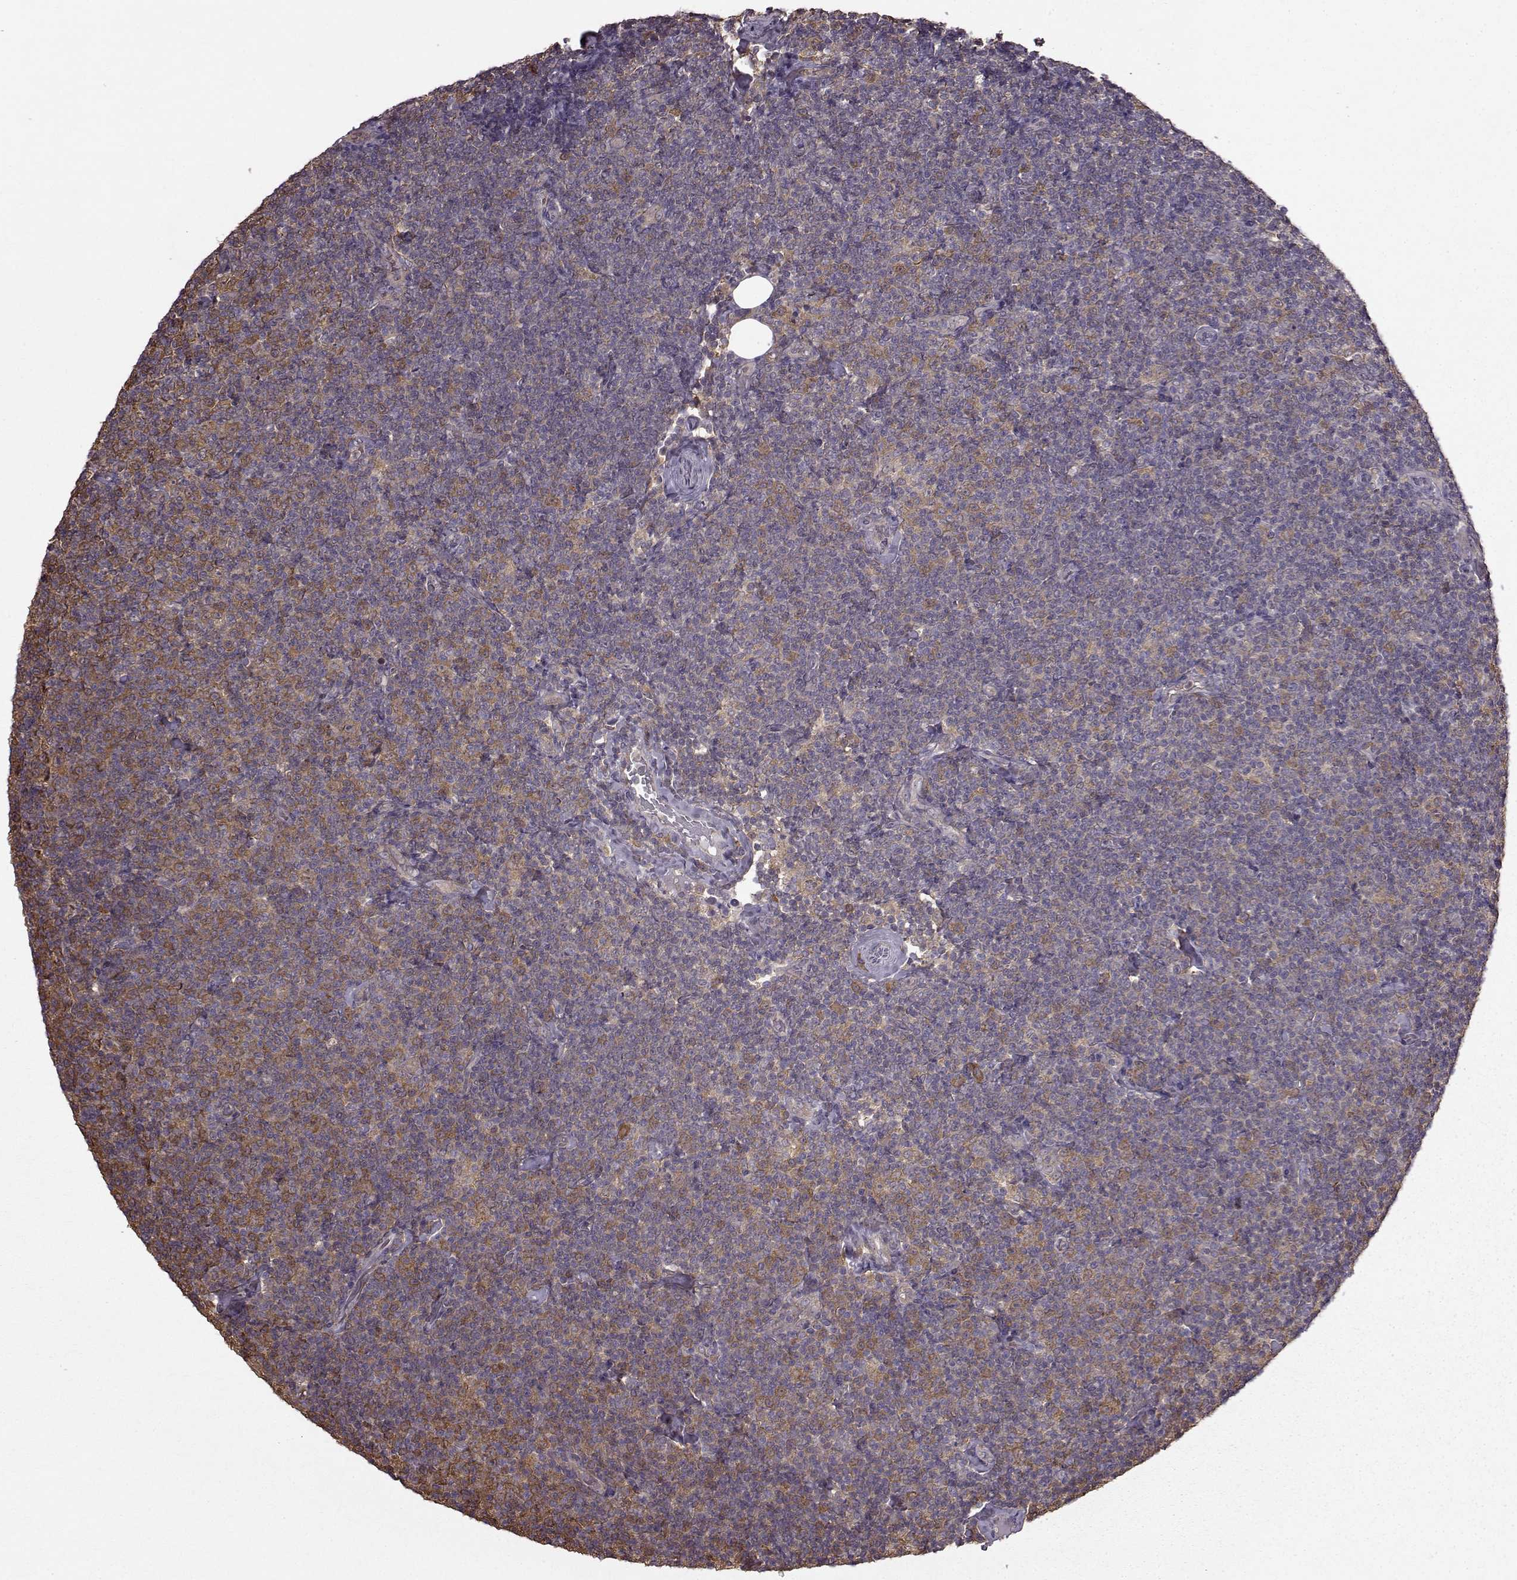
{"staining": {"intensity": "weak", "quantity": ">75%", "location": "cytoplasmic/membranous"}, "tissue": "lymphoma", "cell_type": "Tumor cells", "image_type": "cancer", "snomed": [{"axis": "morphology", "description": "Malignant lymphoma, non-Hodgkin's type, Low grade"}, {"axis": "topography", "description": "Lymph node"}], "caption": "Immunohistochemical staining of human malignant lymphoma, non-Hodgkin's type (low-grade) displays weak cytoplasmic/membranous protein staining in about >75% of tumor cells.", "gene": "NME1-NME2", "patient": {"sex": "male", "age": 81}}